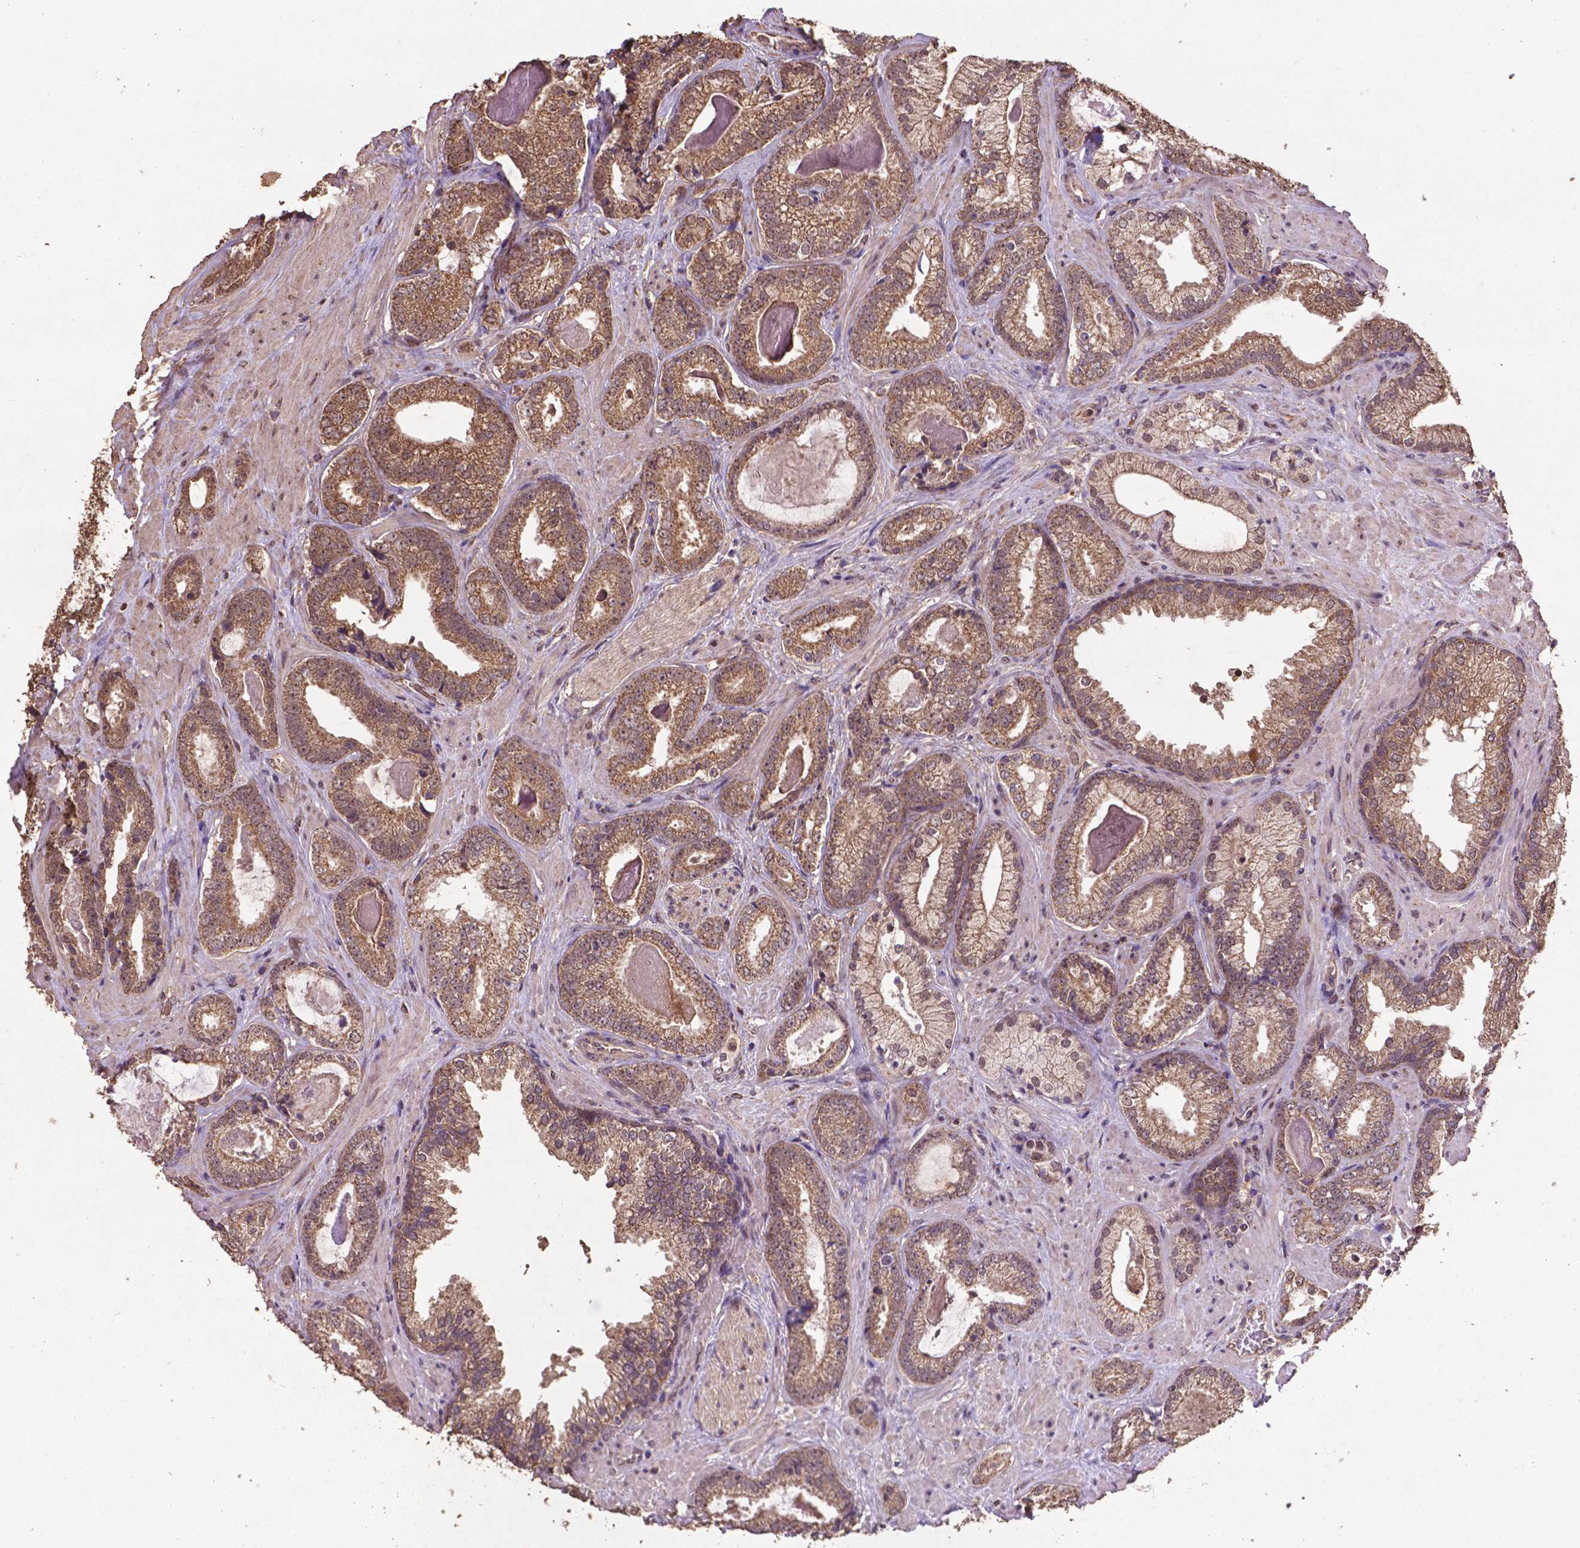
{"staining": {"intensity": "moderate", "quantity": ">75%", "location": "cytoplasmic/membranous,nuclear"}, "tissue": "prostate cancer", "cell_type": "Tumor cells", "image_type": "cancer", "snomed": [{"axis": "morphology", "description": "Adenocarcinoma, Low grade"}, {"axis": "topography", "description": "Prostate"}], "caption": "An image showing moderate cytoplasmic/membranous and nuclear expression in about >75% of tumor cells in prostate cancer (low-grade adenocarcinoma), as visualized by brown immunohistochemical staining.", "gene": "DCAF1", "patient": {"sex": "male", "age": 61}}